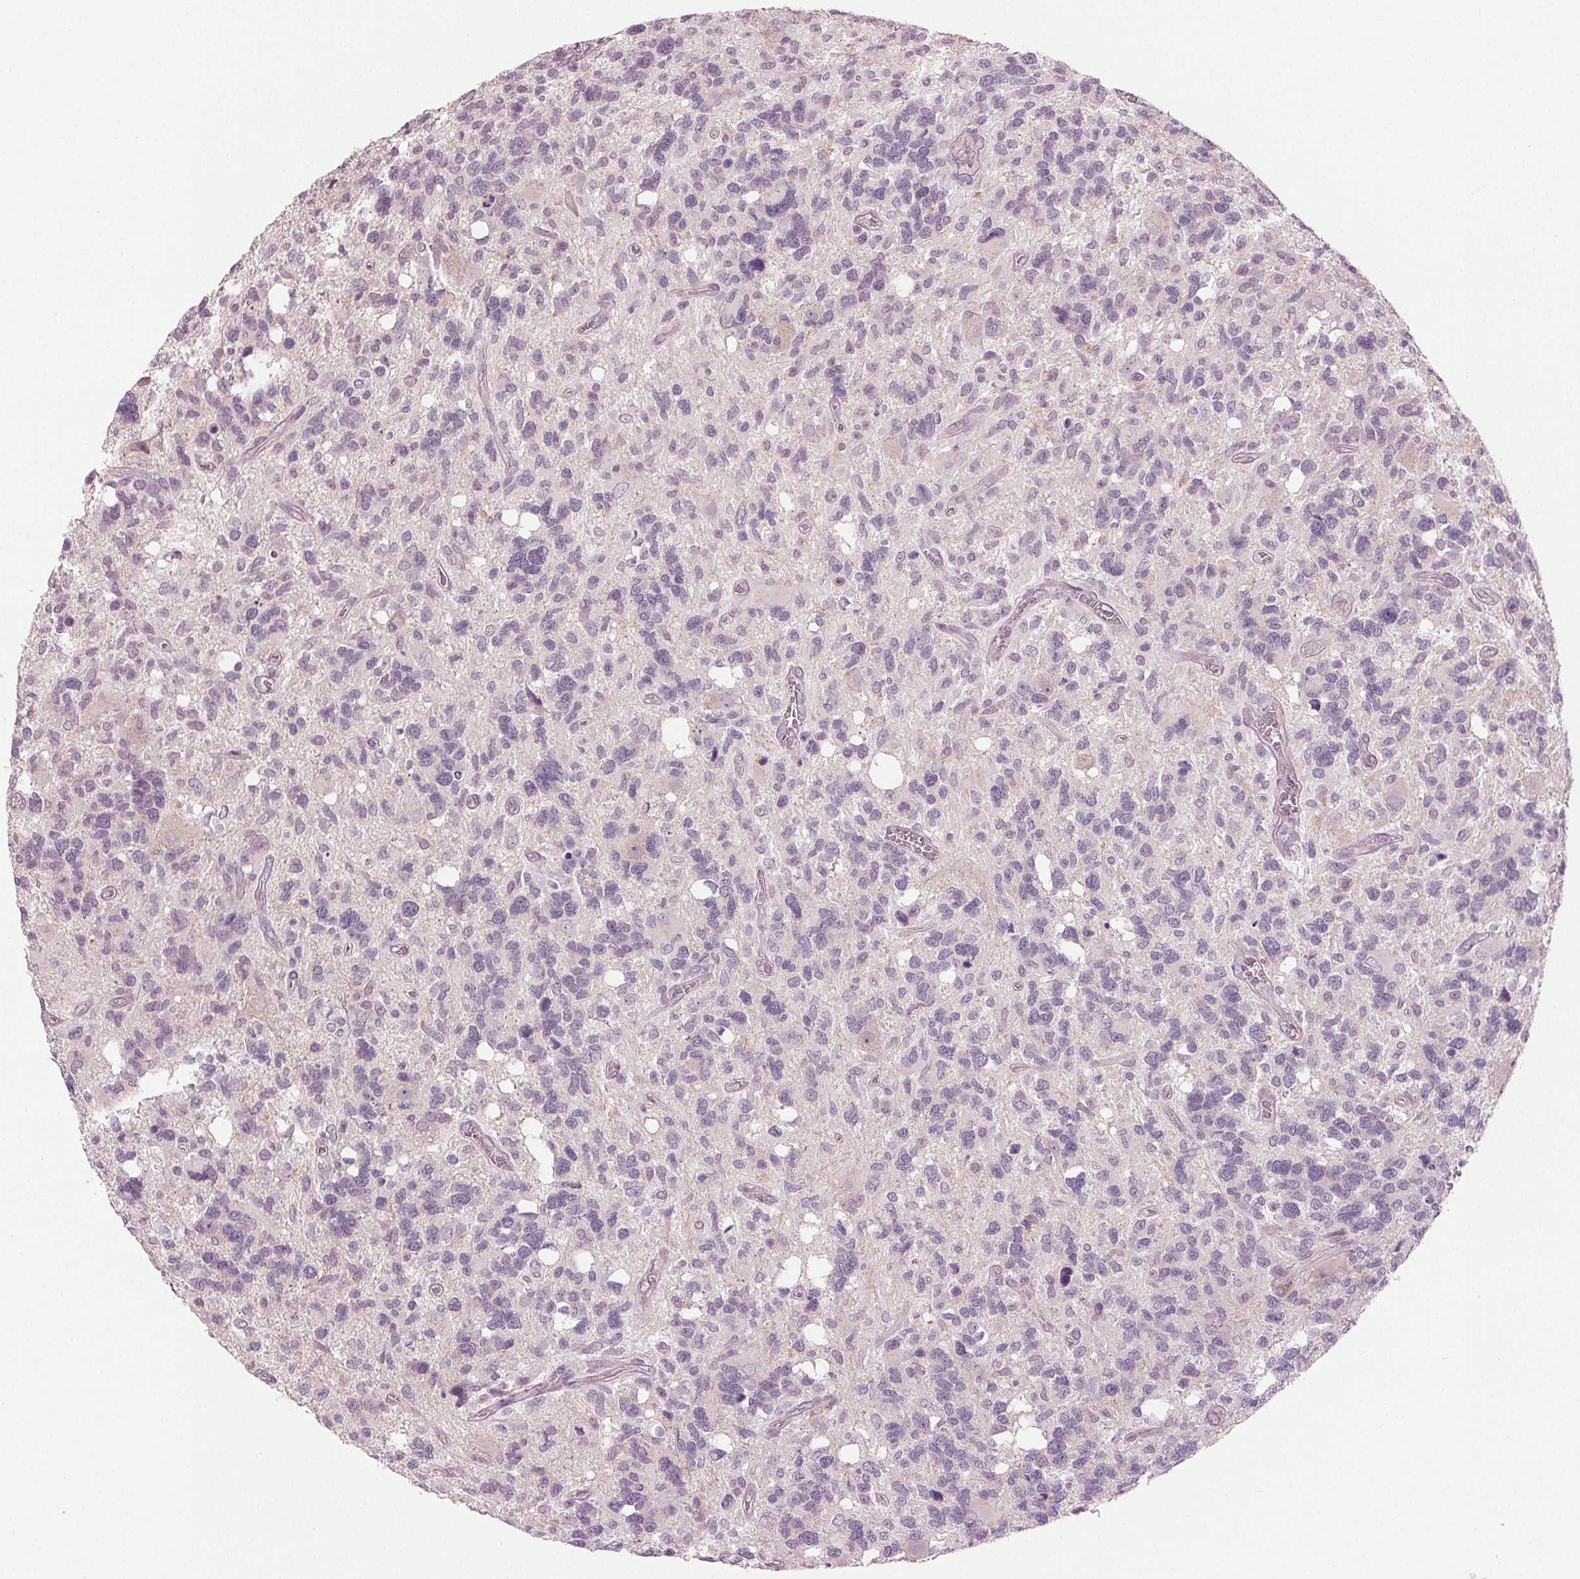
{"staining": {"intensity": "negative", "quantity": "none", "location": "none"}, "tissue": "glioma", "cell_type": "Tumor cells", "image_type": "cancer", "snomed": [{"axis": "morphology", "description": "Glioma, malignant, High grade"}, {"axis": "topography", "description": "Brain"}], "caption": "Tumor cells show no significant expression in malignant high-grade glioma.", "gene": "PRAP1", "patient": {"sex": "male", "age": 49}}